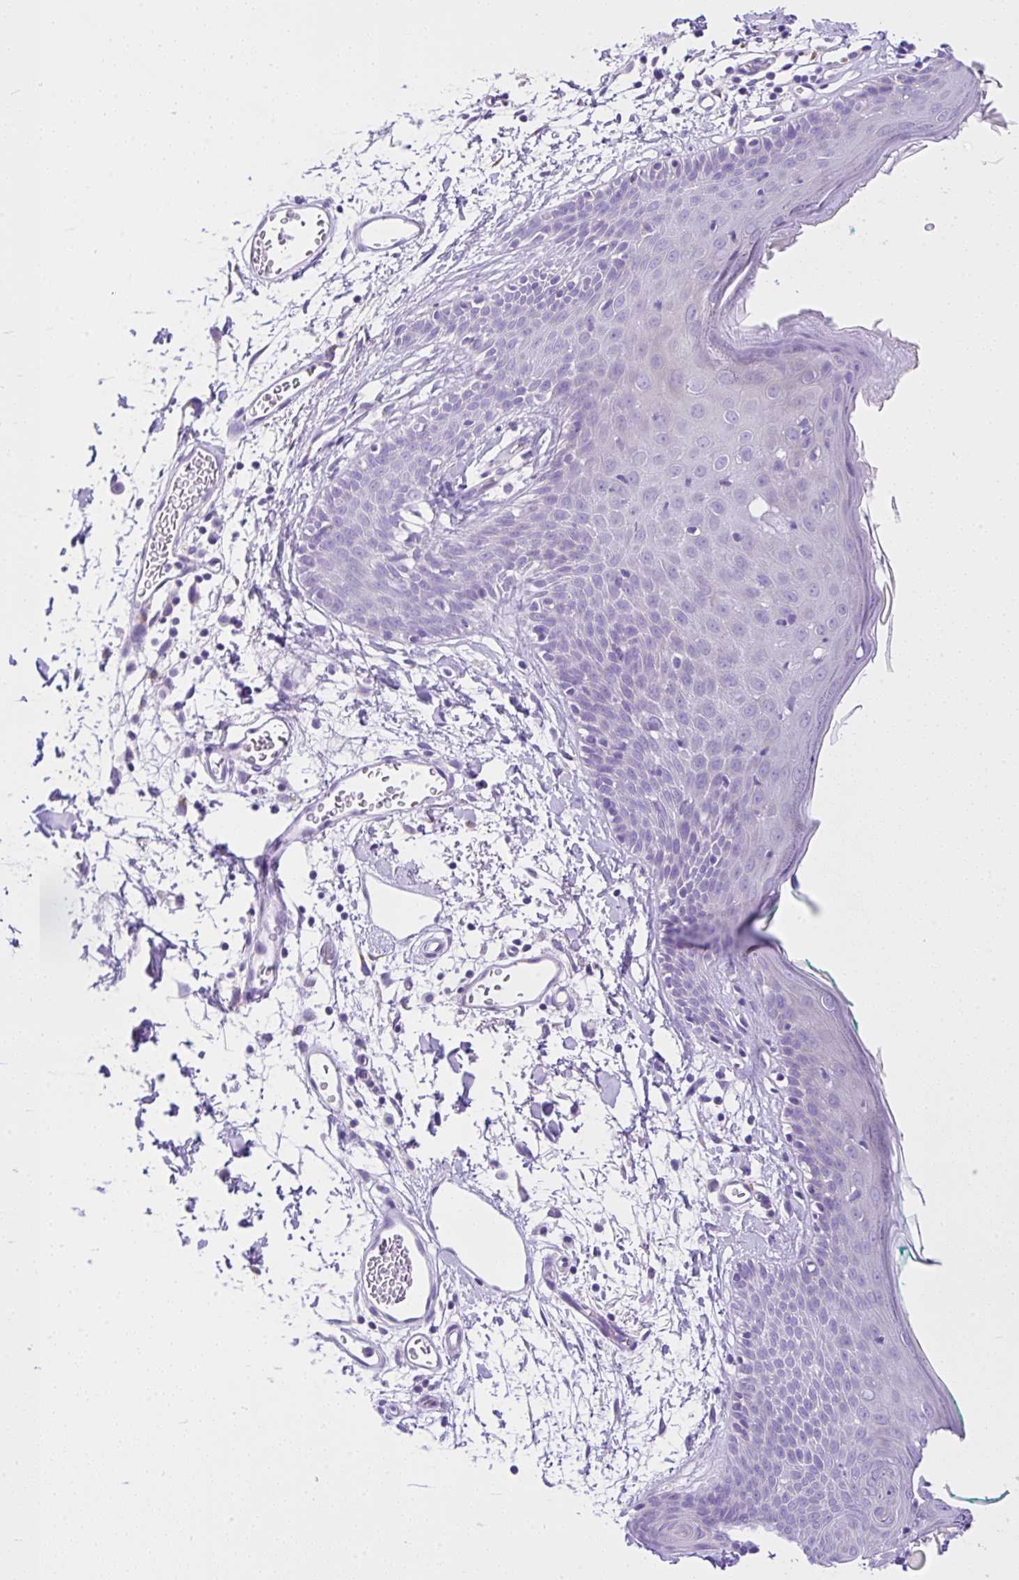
{"staining": {"intensity": "negative", "quantity": "none", "location": "none"}, "tissue": "skin", "cell_type": "Fibroblasts", "image_type": "normal", "snomed": [{"axis": "morphology", "description": "Normal tissue, NOS"}, {"axis": "topography", "description": "Skin"}], "caption": "This is a histopathology image of IHC staining of unremarkable skin, which shows no expression in fibroblasts. (Brightfield microscopy of DAB (3,3'-diaminobenzidine) immunohistochemistry at high magnification).", "gene": "SLC13A1", "patient": {"sex": "male", "age": 79}}